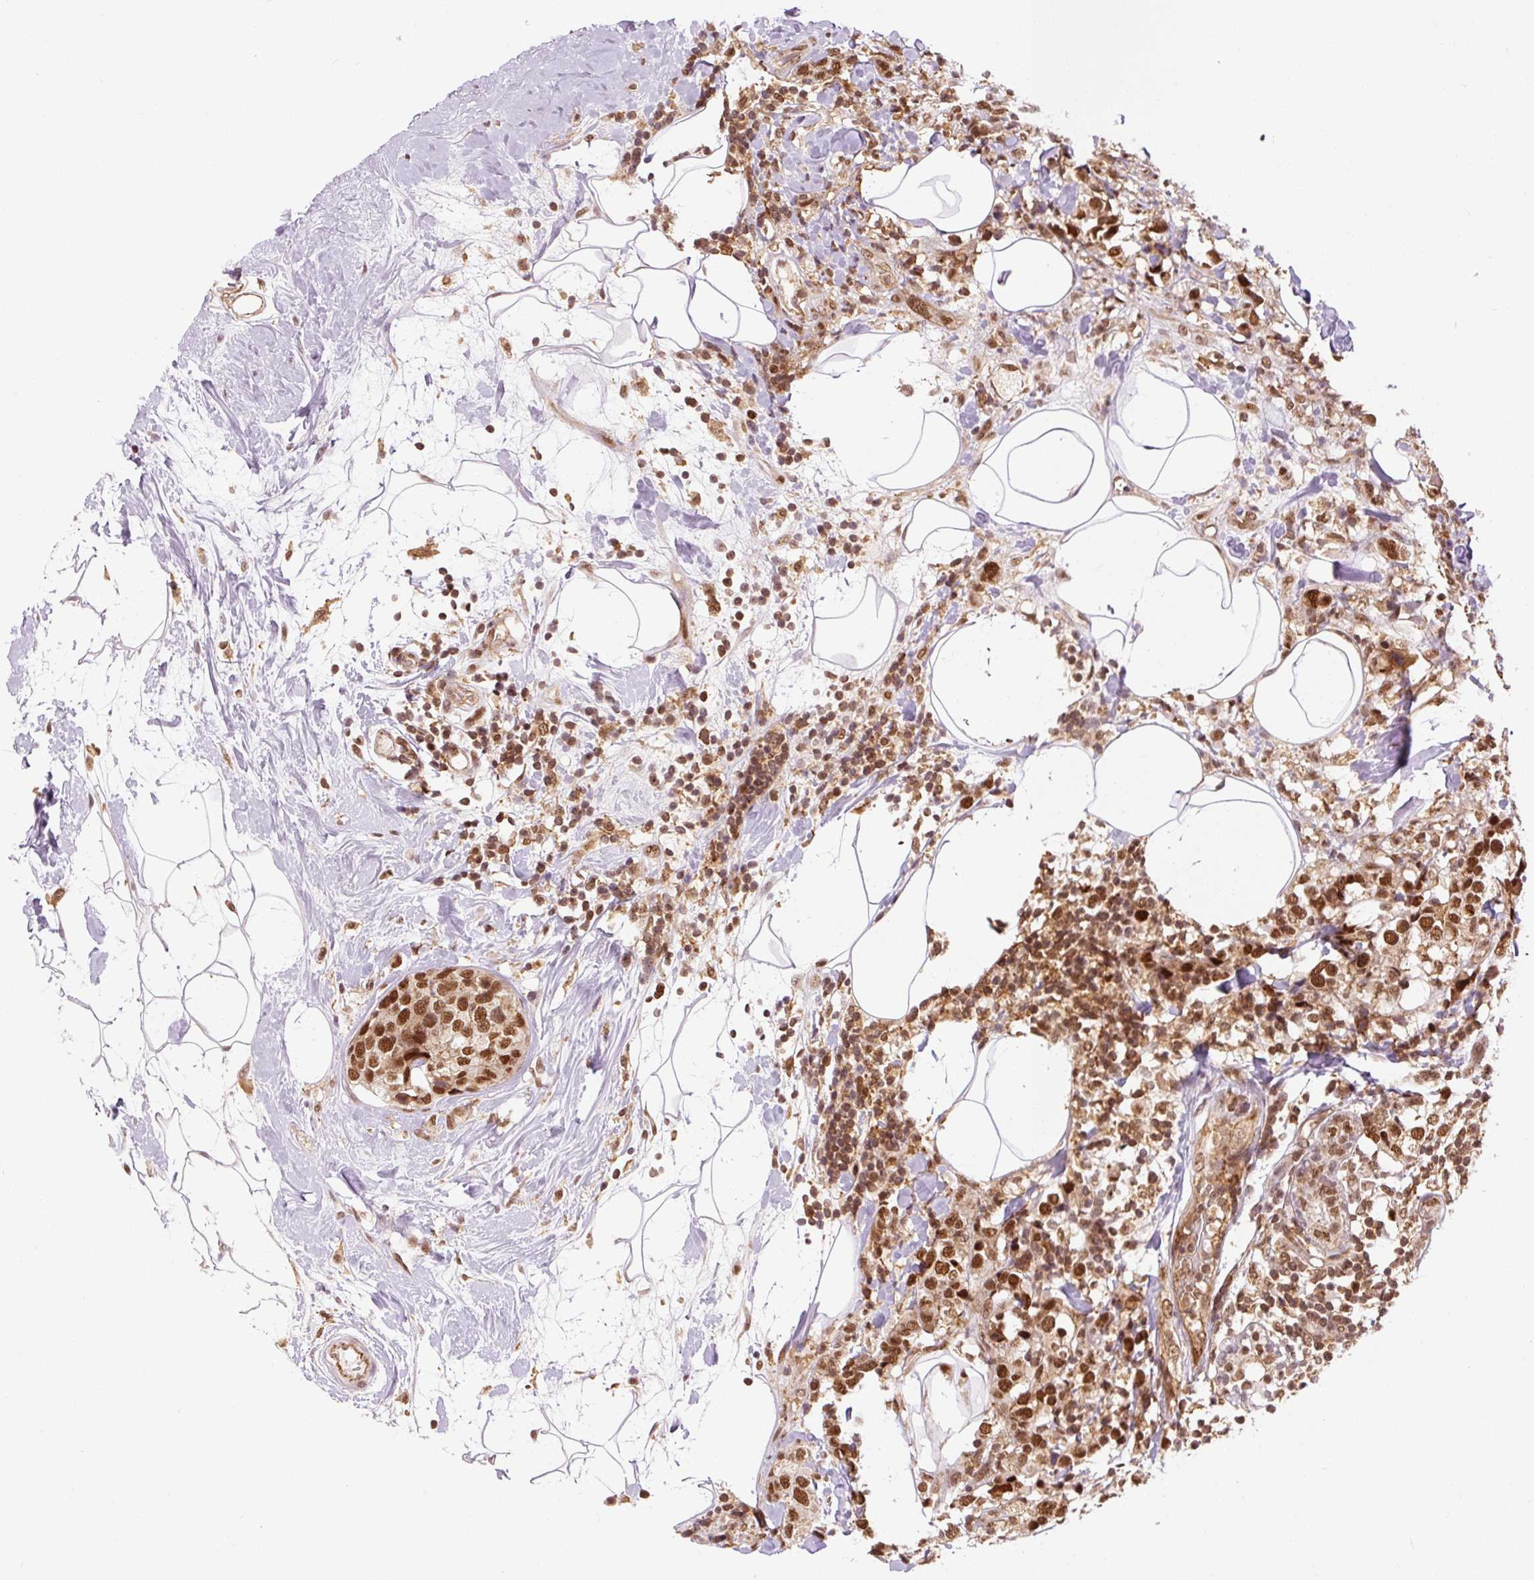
{"staining": {"intensity": "strong", "quantity": ">75%", "location": "nuclear"}, "tissue": "breast cancer", "cell_type": "Tumor cells", "image_type": "cancer", "snomed": [{"axis": "morphology", "description": "Lobular carcinoma"}, {"axis": "topography", "description": "Breast"}], "caption": "This photomicrograph demonstrates IHC staining of human breast cancer, with high strong nuclear staining in about >75% of tumor cells.", "gene": "CSTF1", "patient": {"sex": "female", "age": 59}}